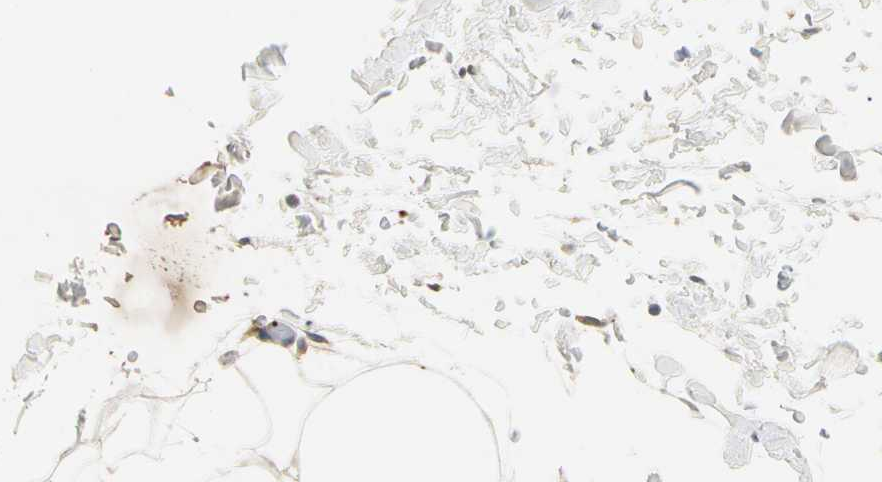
{"staining": {"intensity": "moderate", "quantity": ">75%", "location": "cytoplasmic/membranous"}, "tissue": "adipose tissue", "cell_type": "Adipocytes", "image_type": "normal", "snomed": [{"axis": "morphology", "description": "Normal tissue, NOS"}, {"axis": "topography", "description": "Soft tissue"}], "caption": "Immunohistochemical staining of unremarkable adipose tissue shows moderate cytoplasmic/membranous protein staining in about >75% of adipocytes.", "gene": "ROCK2", "patient": {"sex": "male", "age": 72}}